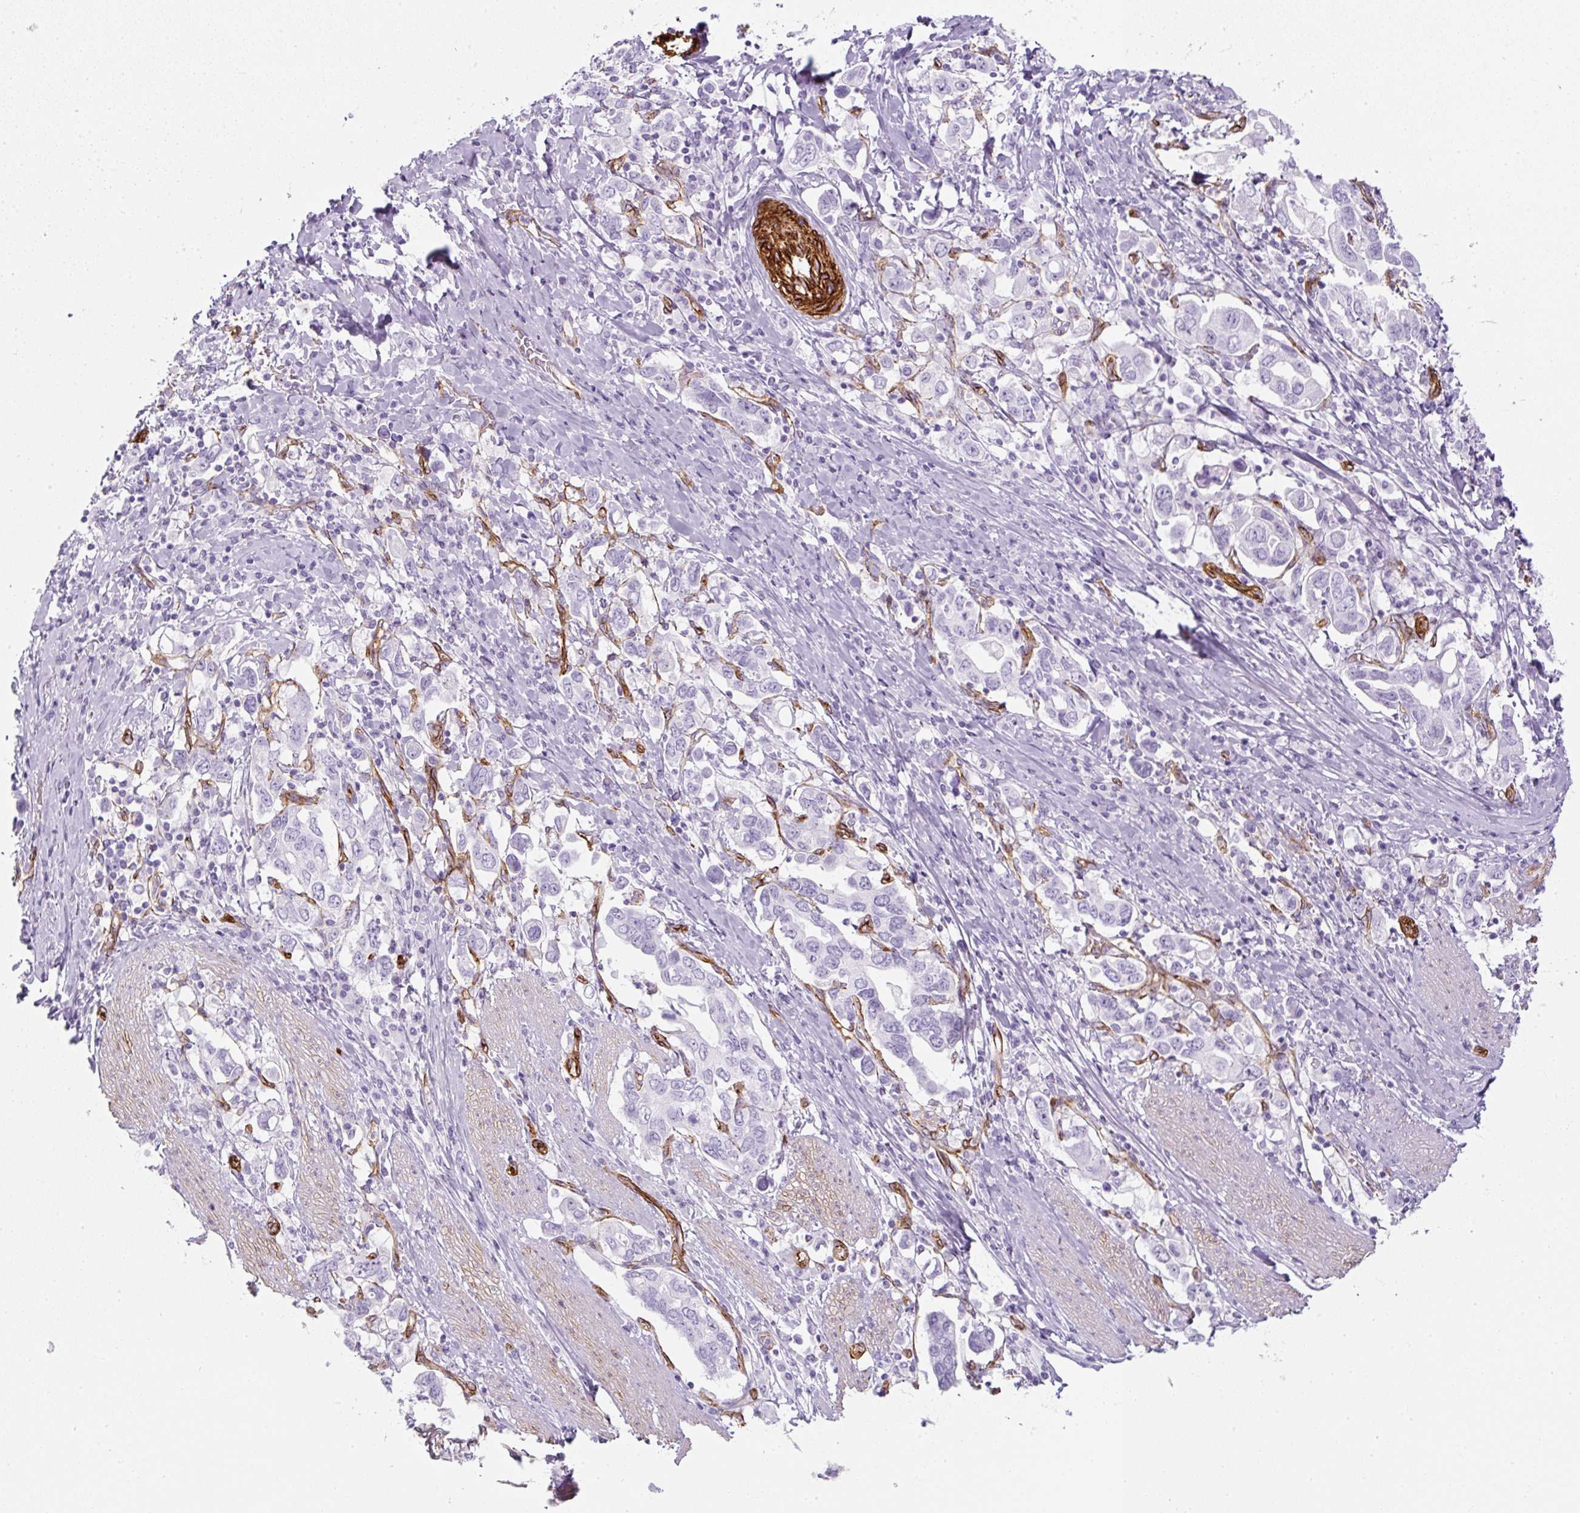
{"staining": {"intensity": "negative", "quantity": "none", "location": "none"}, "tissue": "stomach cancer", "cell_type": "Tumor cells", "image_type": "cancer", "snomed": [{"axis": "morphology", "description": "Adenocarcinoma, NOS"}, {"axis": "topography", "description": "Stomach, upper"}, {"axis": "topography", "description": "Stomach"}], "caption": "Tumor cells are negative for brown protein staining in stomach adenocarcinoma.", "gene": "CAVIN3", "patient": {"sex": "male", "age": 62}}